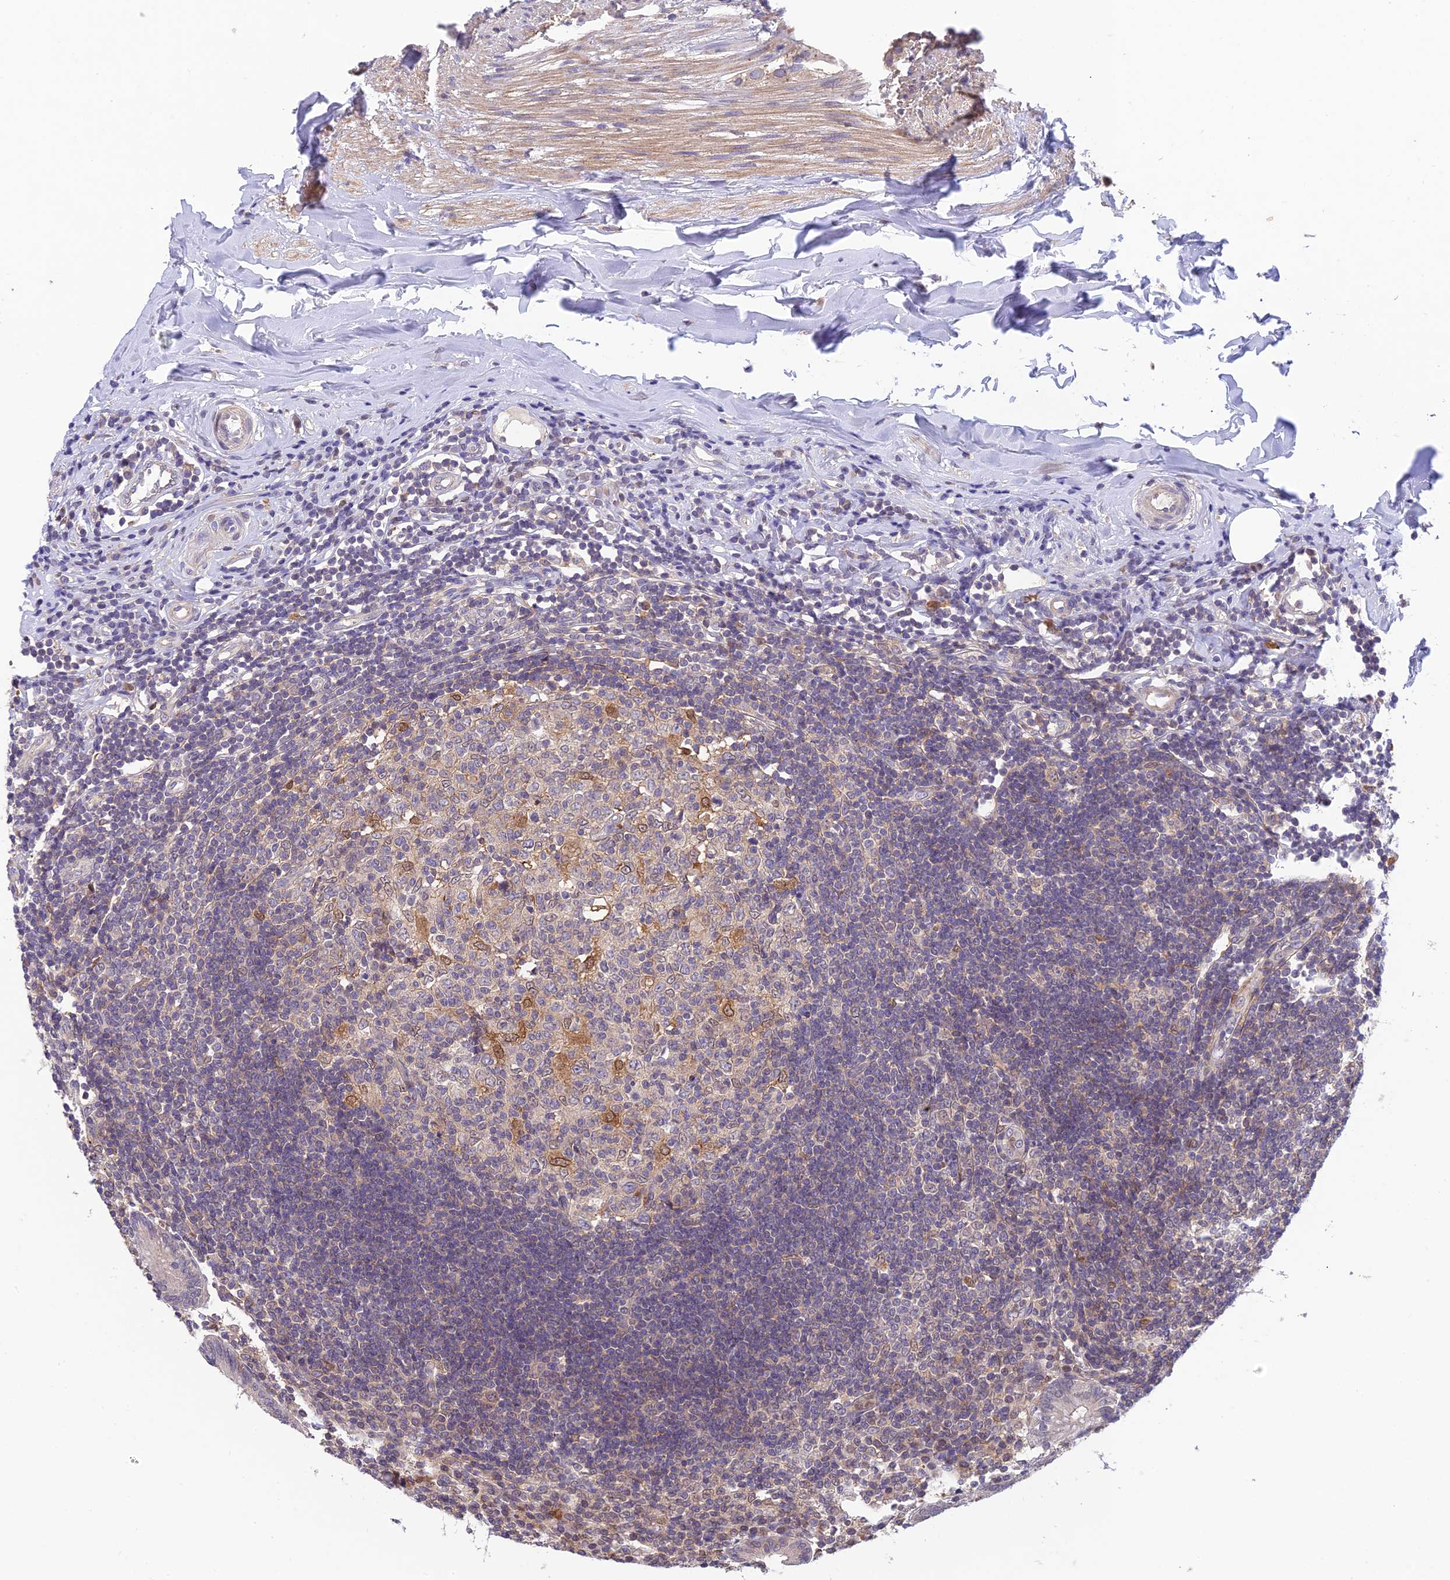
{"staining": {"intensity": "negative", "quantity": "none", "location": "none"}, "tissue": "appendix", "cell_type": "Glandular cells", "image_type": "normal", "snomed": [{"axis": "morphology", "description": "Normal tissue, NOS"}, {"axis": "topography", "description": "Appendix"}], "caption": "Immunohistochemical staining of unremarkable human appendix shows no significant expression in glandular cells. (DAB (3,3'-diaminobenzidine) immunohistochemistry with hematoxylin counter stain).", "gene": "BMT2", "patient": {"sex": "female", "age": 54}}